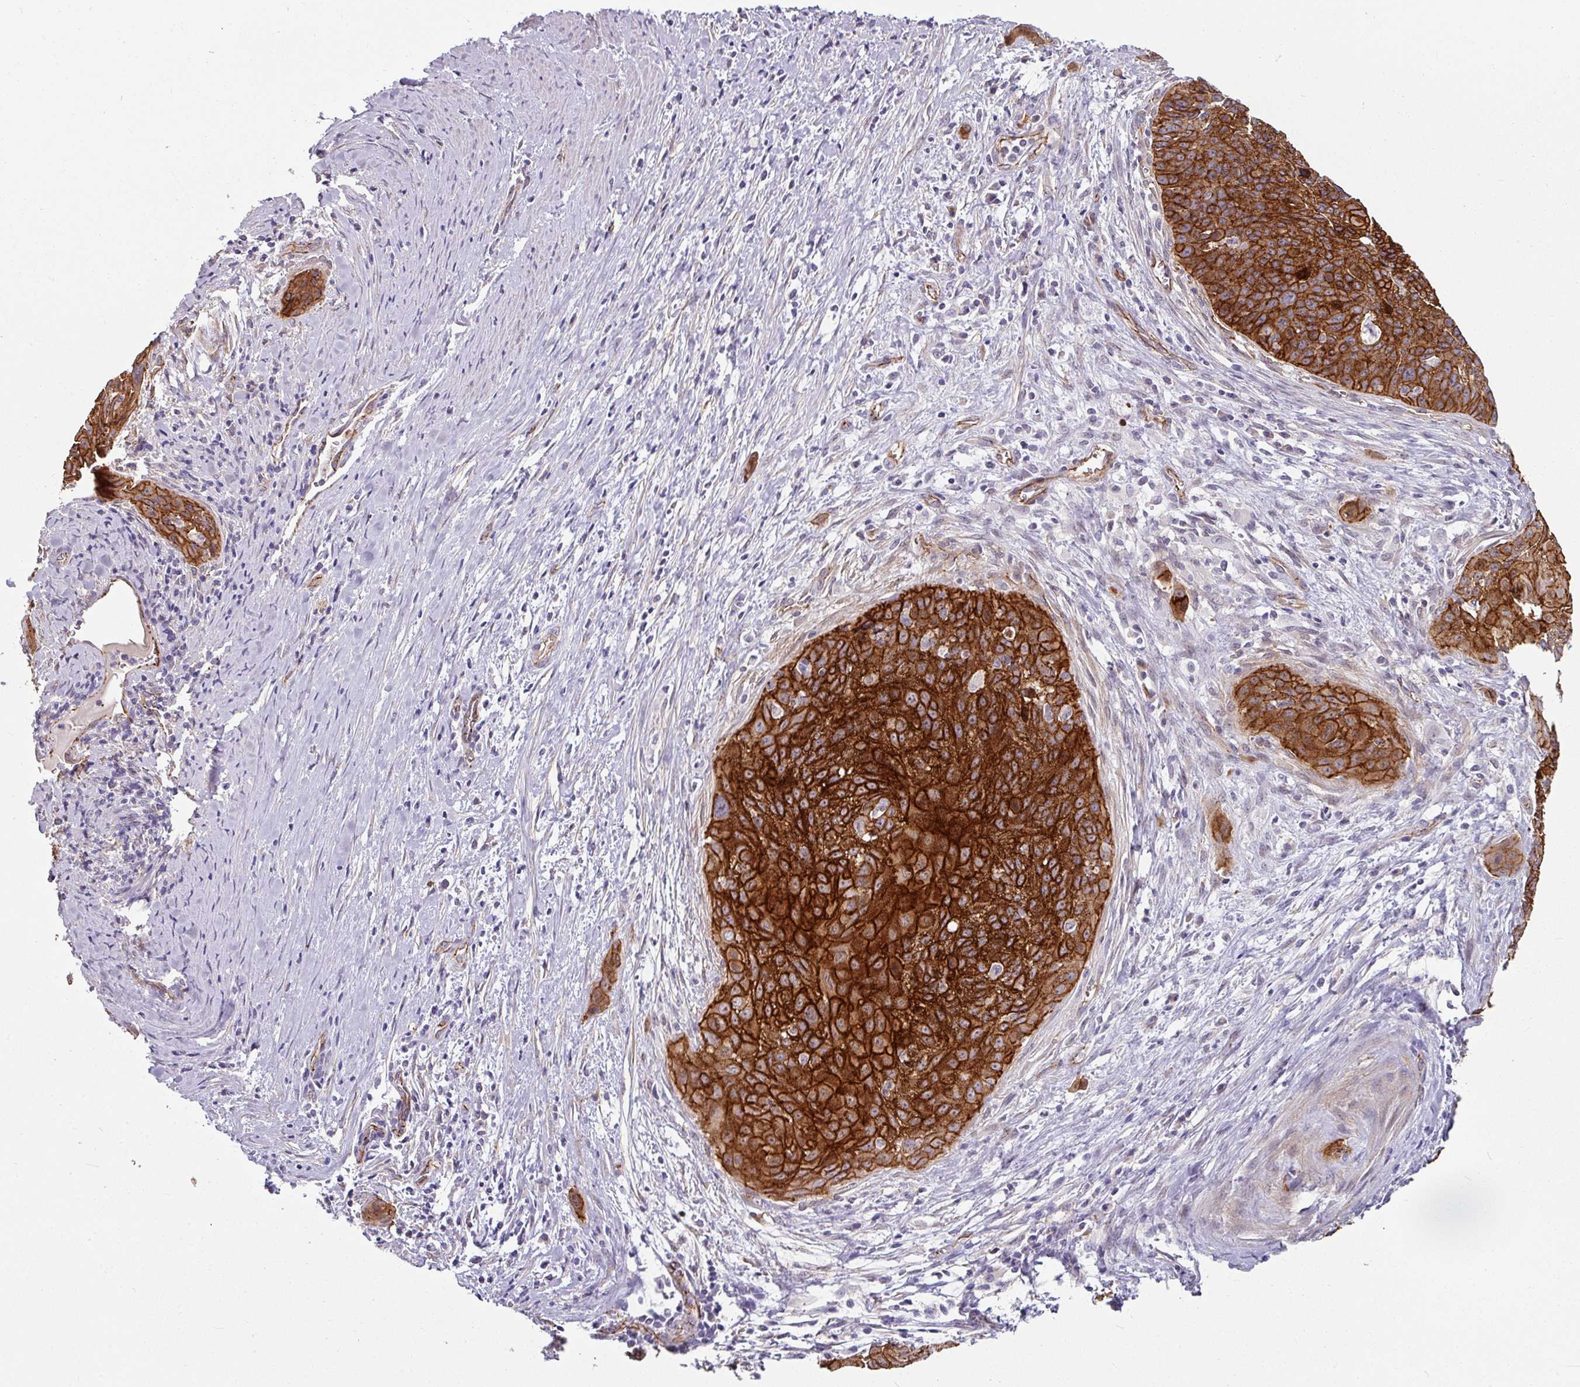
{"staining": {"intensity": "strong", "quantity": ">75%", "location": "cytoplasmic/membranous"}, "tissue": "cervical cancer", "cell_type": "Tumor cells", "image_type": "cancer", "snomed": [{"axis": "morphology", "description": "Squamous cell carcinoma, NOS"}, {"axis": "topography", "description": "Cervix"}], "caption": "The photomicrograph shows a brown stain indicating the presence of a protein in the cytoplasmic/membranous of tumor cells in cervical cancer. The protein of interest is stained brown, and the nuclei are stained in blue (DAB (3,3'-diaminobenzidine) IHC with brightfield microscopy, high magnification).", "gene": "JUP", "patient": {"sex": "female", "age": 55}}